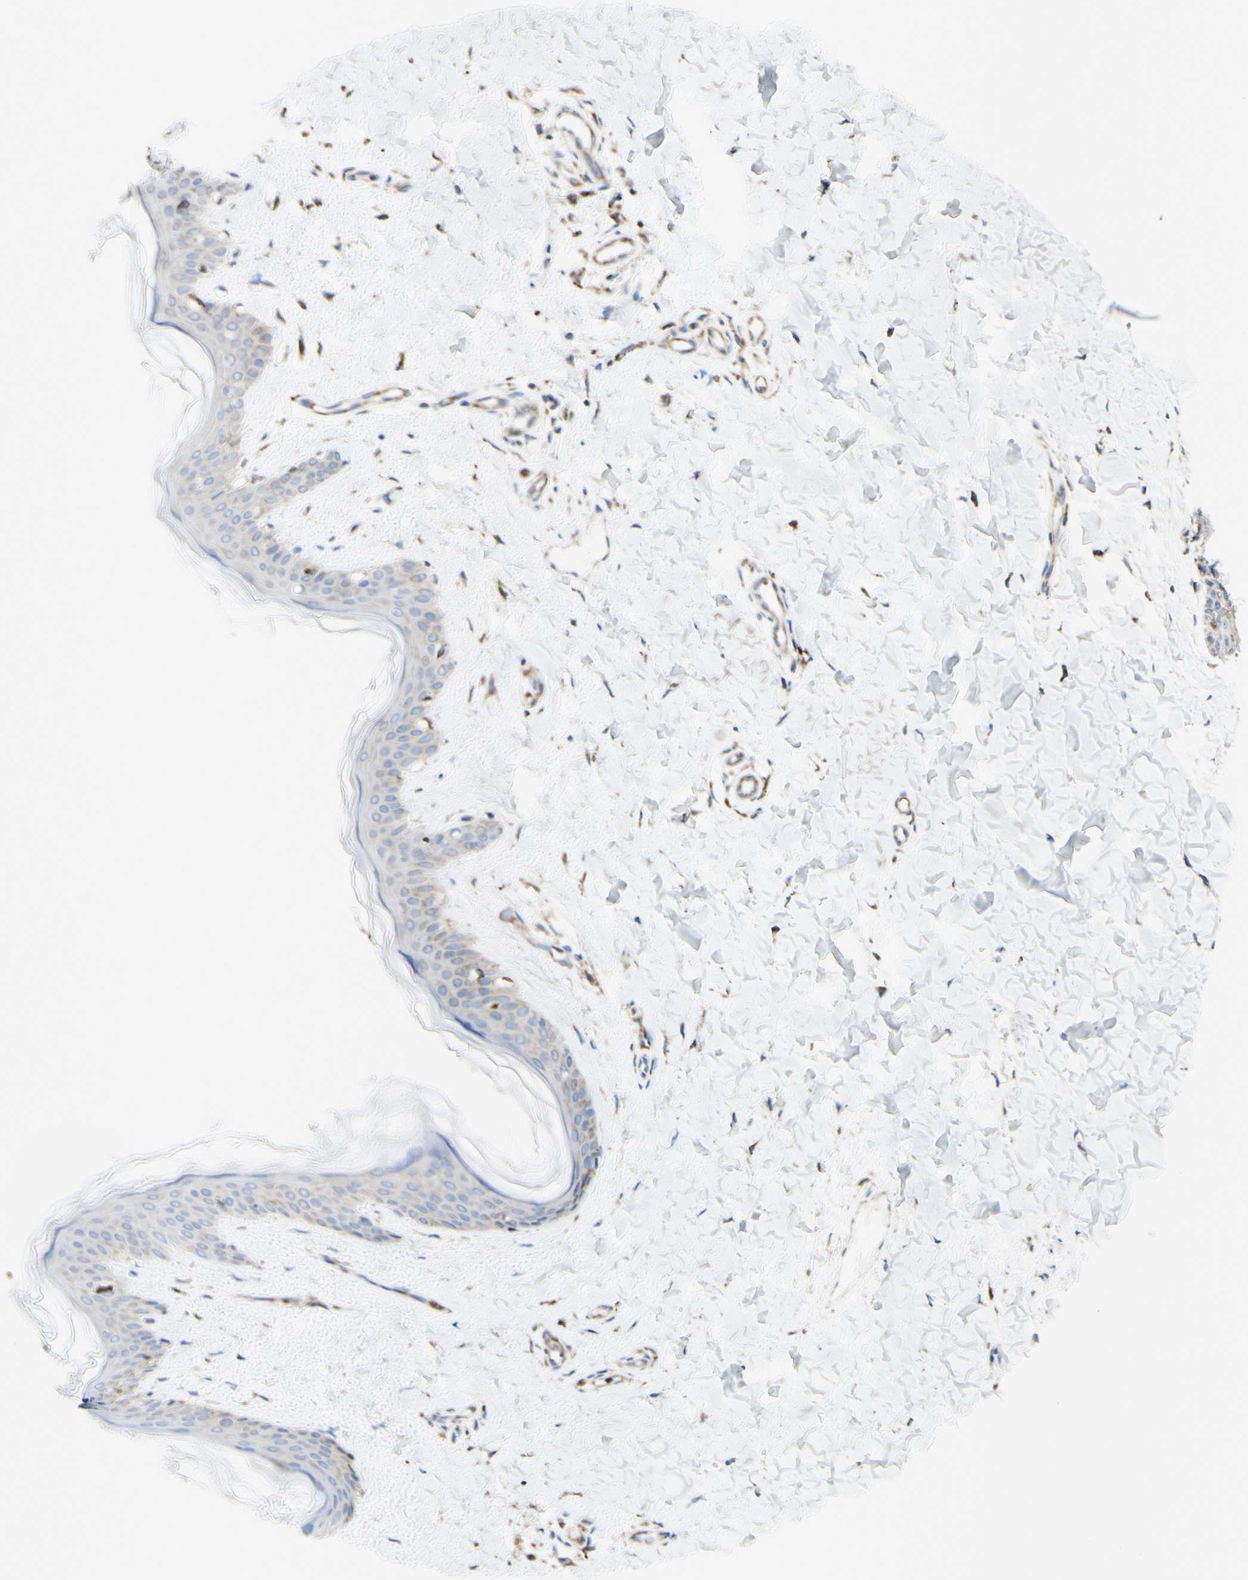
{"staining": {"intensity": "moderate", "quantity": ">75%", "location": "cytoplasmic/membranous"}, "tissue": "skin", "cell_type": "Fibroblasts", "image_type": "normal", "snomed": [{"axis": "morphology", "description": "Normal tissue, NOS"}, {"axis": "topography", "description": "Skin"}], "caption": "Brown immunohistochemical staining in unremarkable skin shows moderate cytoplasmic/membranous expression in approximately >75% of fibroblasts.", "gene": "DNAJB11", "patient": {"sex": "female", "age": 41}}